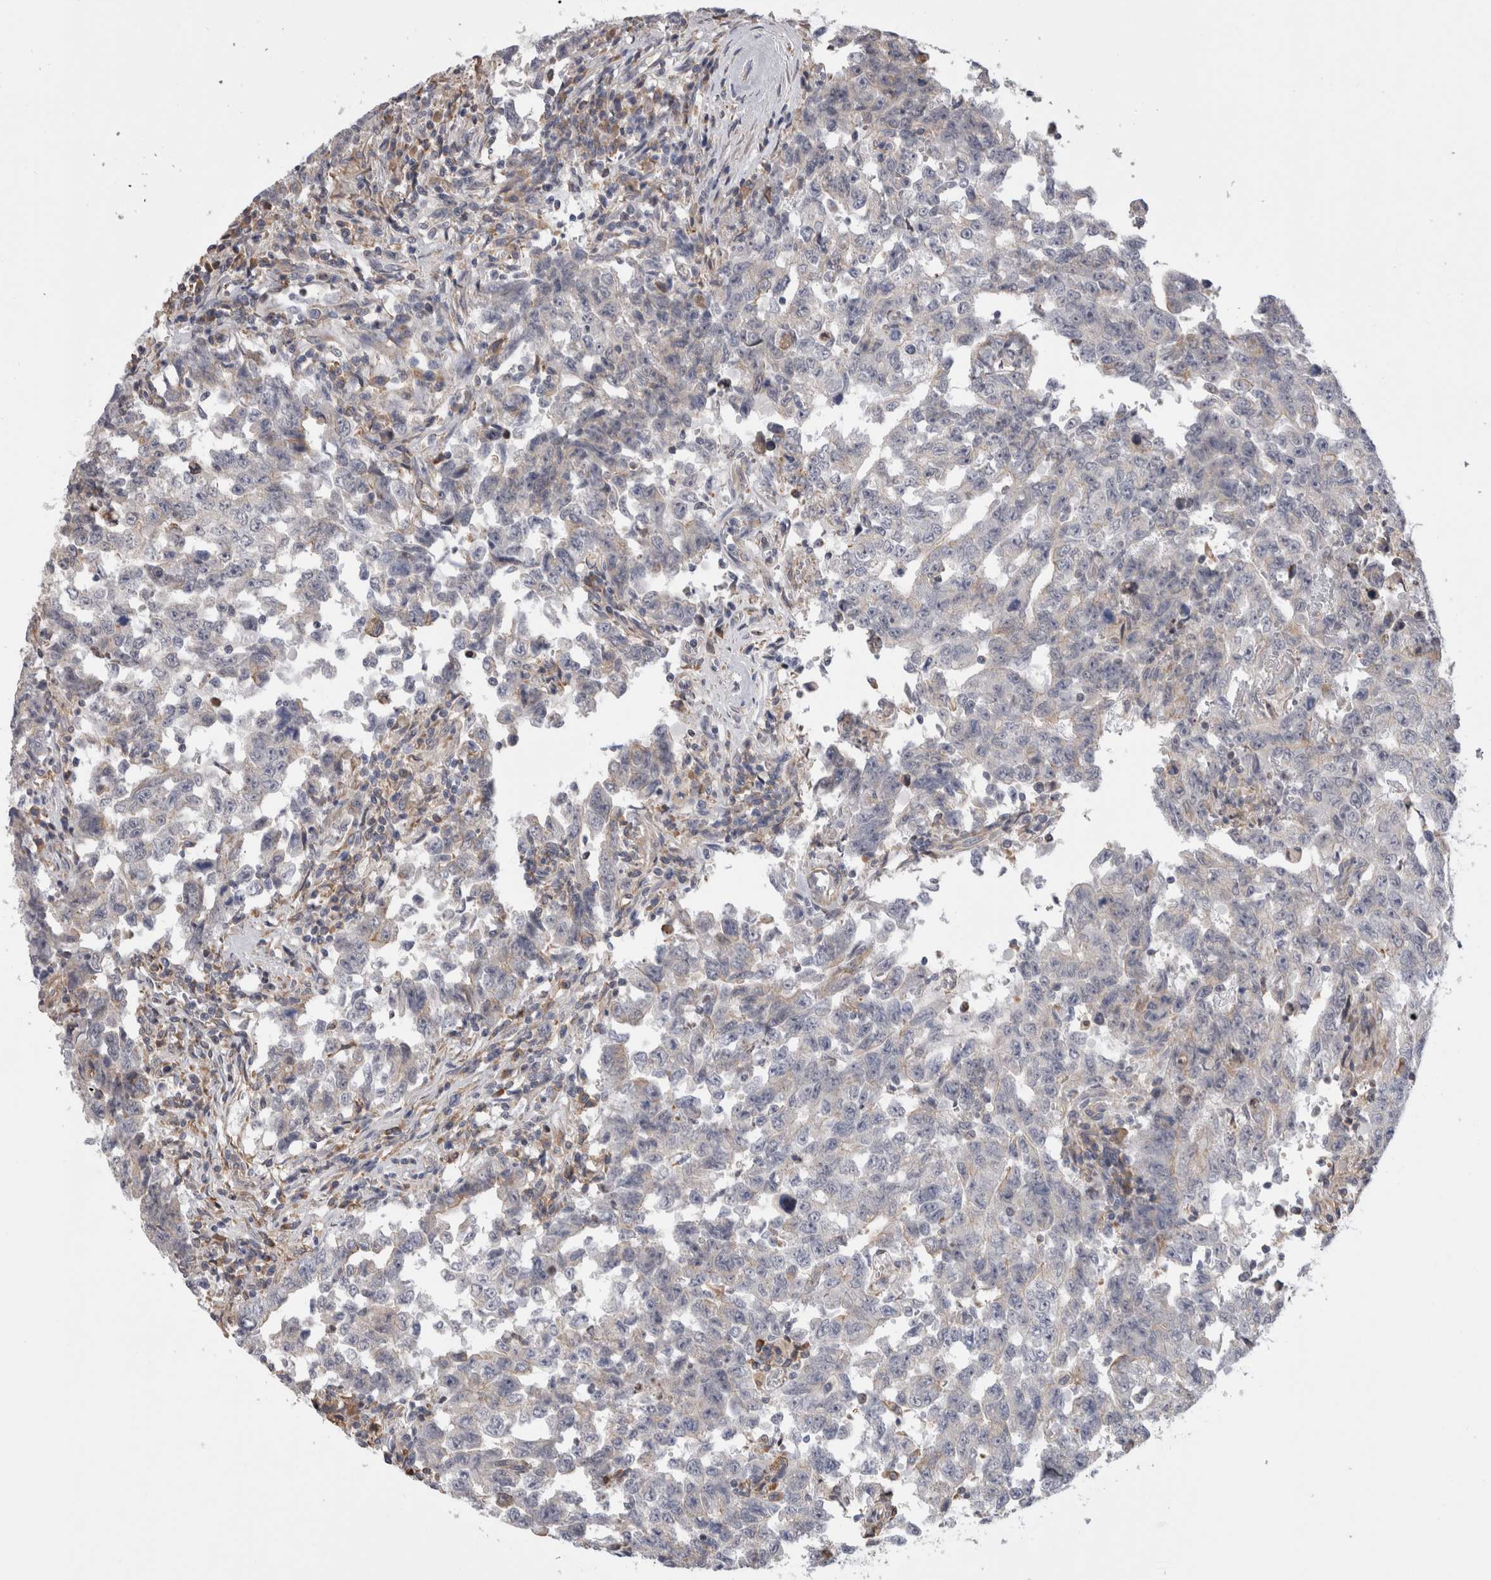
{"staining": {"intensity": "negative", "quantity": "none", "location": "none"}, "tissue": "testis cancer", "cell_type": "Tumor cells", "image_type": "cancer", "snomed": [{"axis": "morphology", "description": "Carcinoma, Embryonal, NOS"}, {"axis": "topography", "description": "Testis"}], "caption": "Immunohistochemical staining of embryonal carcinoma (testis) exhibits no significant positivity in tumor cells. Nuclei are stained in blue.", "gene": "SMAP2", "patient": {"sex": "male", "age": 26}}